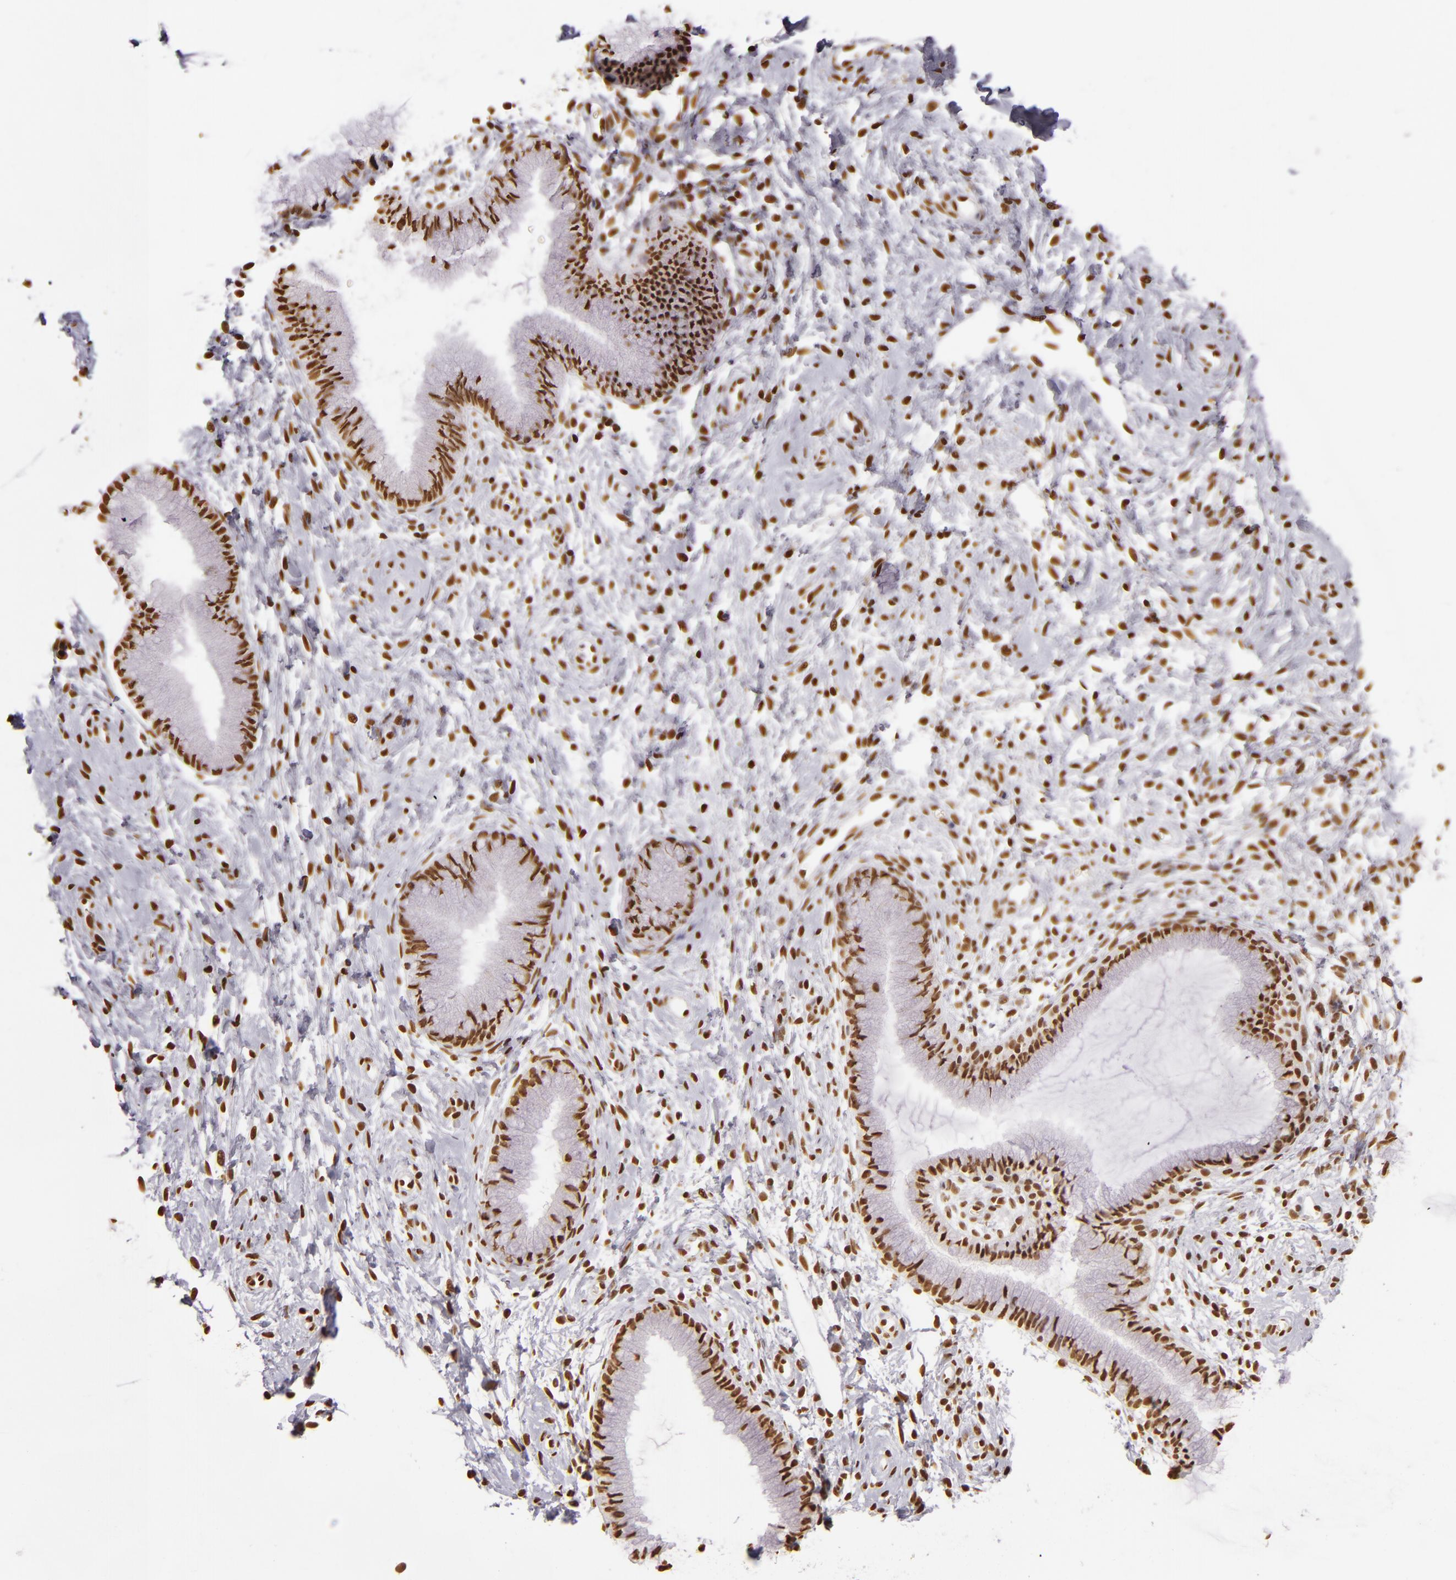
{"staining": {"intensity": "moderate", "quantity": ">75%", "location": "nuclear"}, "tissue": "cervix", "cell_type": "Glandular cells", "image_type": "normal", "snomed": [{"axis": "morphology", "description": "Normal tissue, NOS"}, {"axis": "topography", "description": "Cervix"}], "caption": "Immunohistochemistry micrograph of normal cervix: human cervix stained using immunohistochemistry (IHC) displays medium levels of moderate protein expression localized specifically in the nuclear of glandular cells, appearing as a nuclear brown color.", "gene": "PAPOLA", "patient": {"sex": "female", "age": 46}}